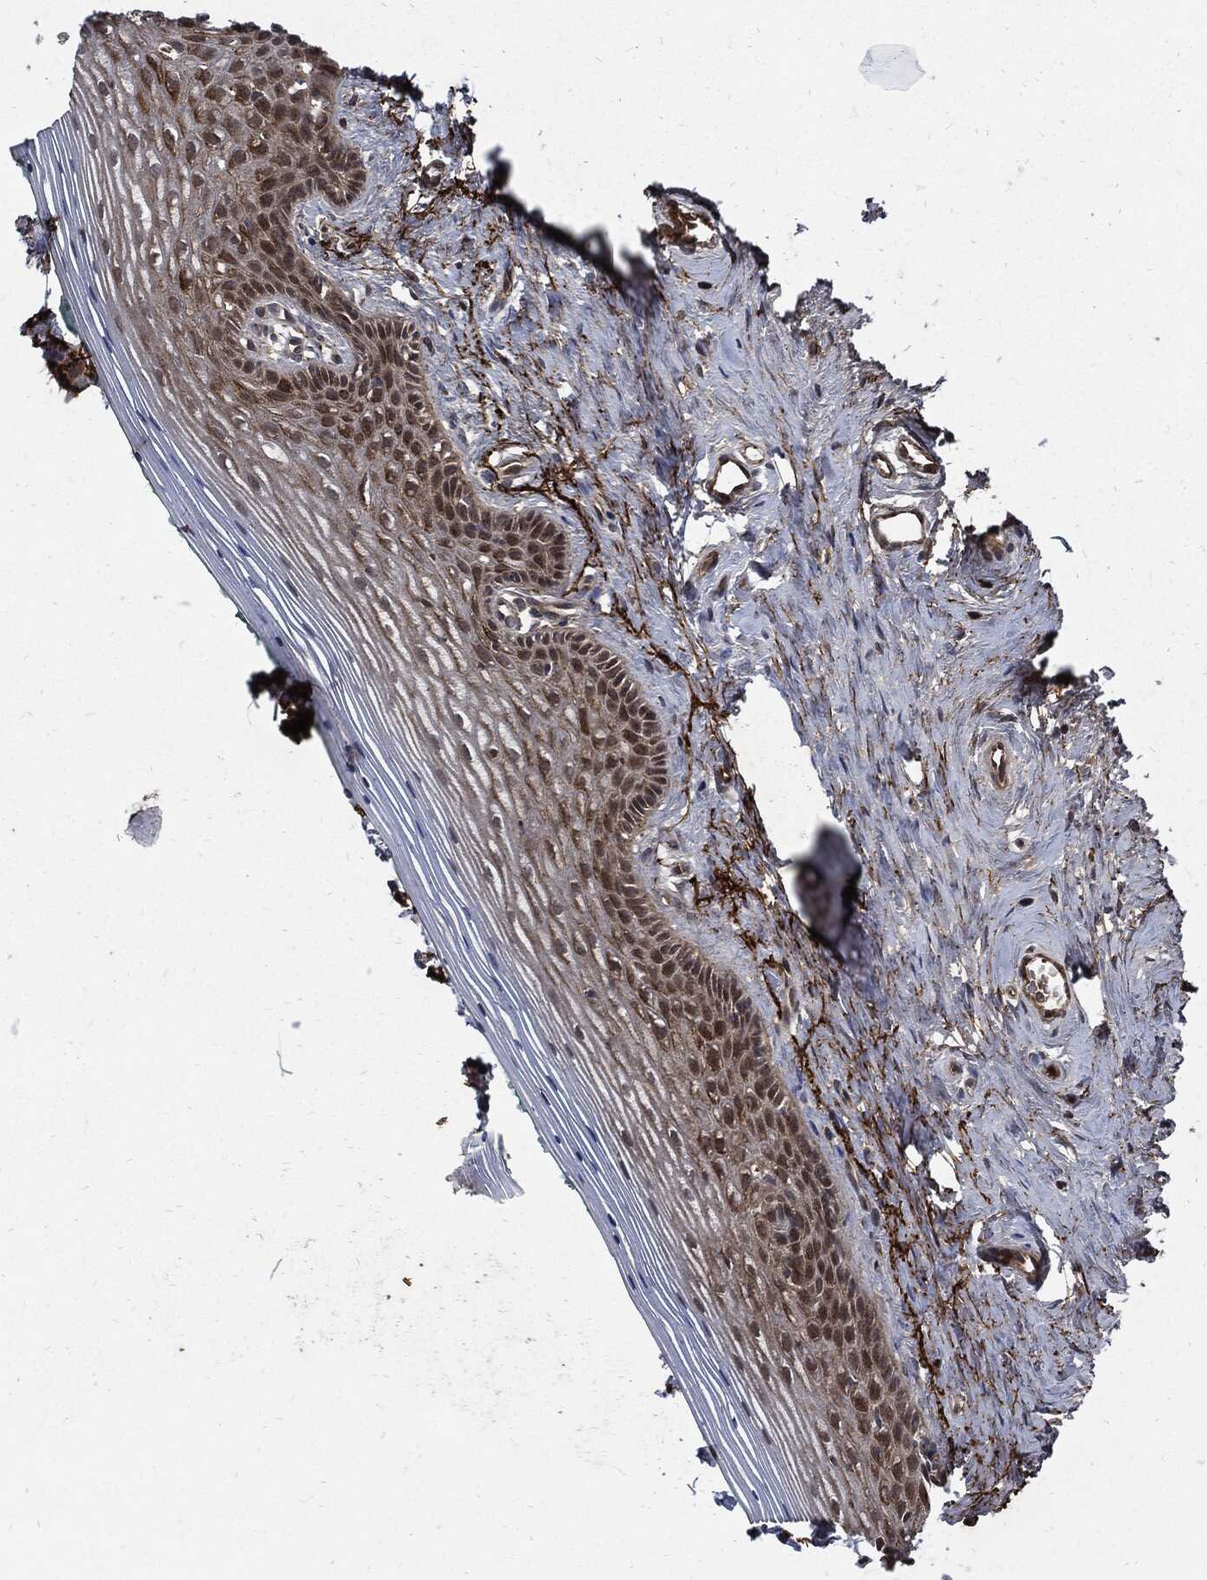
{"staining": {"intensity": "moderate", "quantity": "25%-75%", "location": "cytoplasmic/membranous"}, "tissue": "vagina", "cell_type": "Squamous epithelial cells", "image_type": "normal", "snomed": [{"axis": "morphology", "description": "Normal tissue, NOS"}, {"axis": "topography", "description": "Vagina"}], "caption": "Vagina stained with DAB IHC reveals medium levels of moderate cytoplasmic/membranous positivity in about 25%-75% of squamous epithelial cells.", "gene": "CLU", "patient": {"sex": "female", "age": 45}}